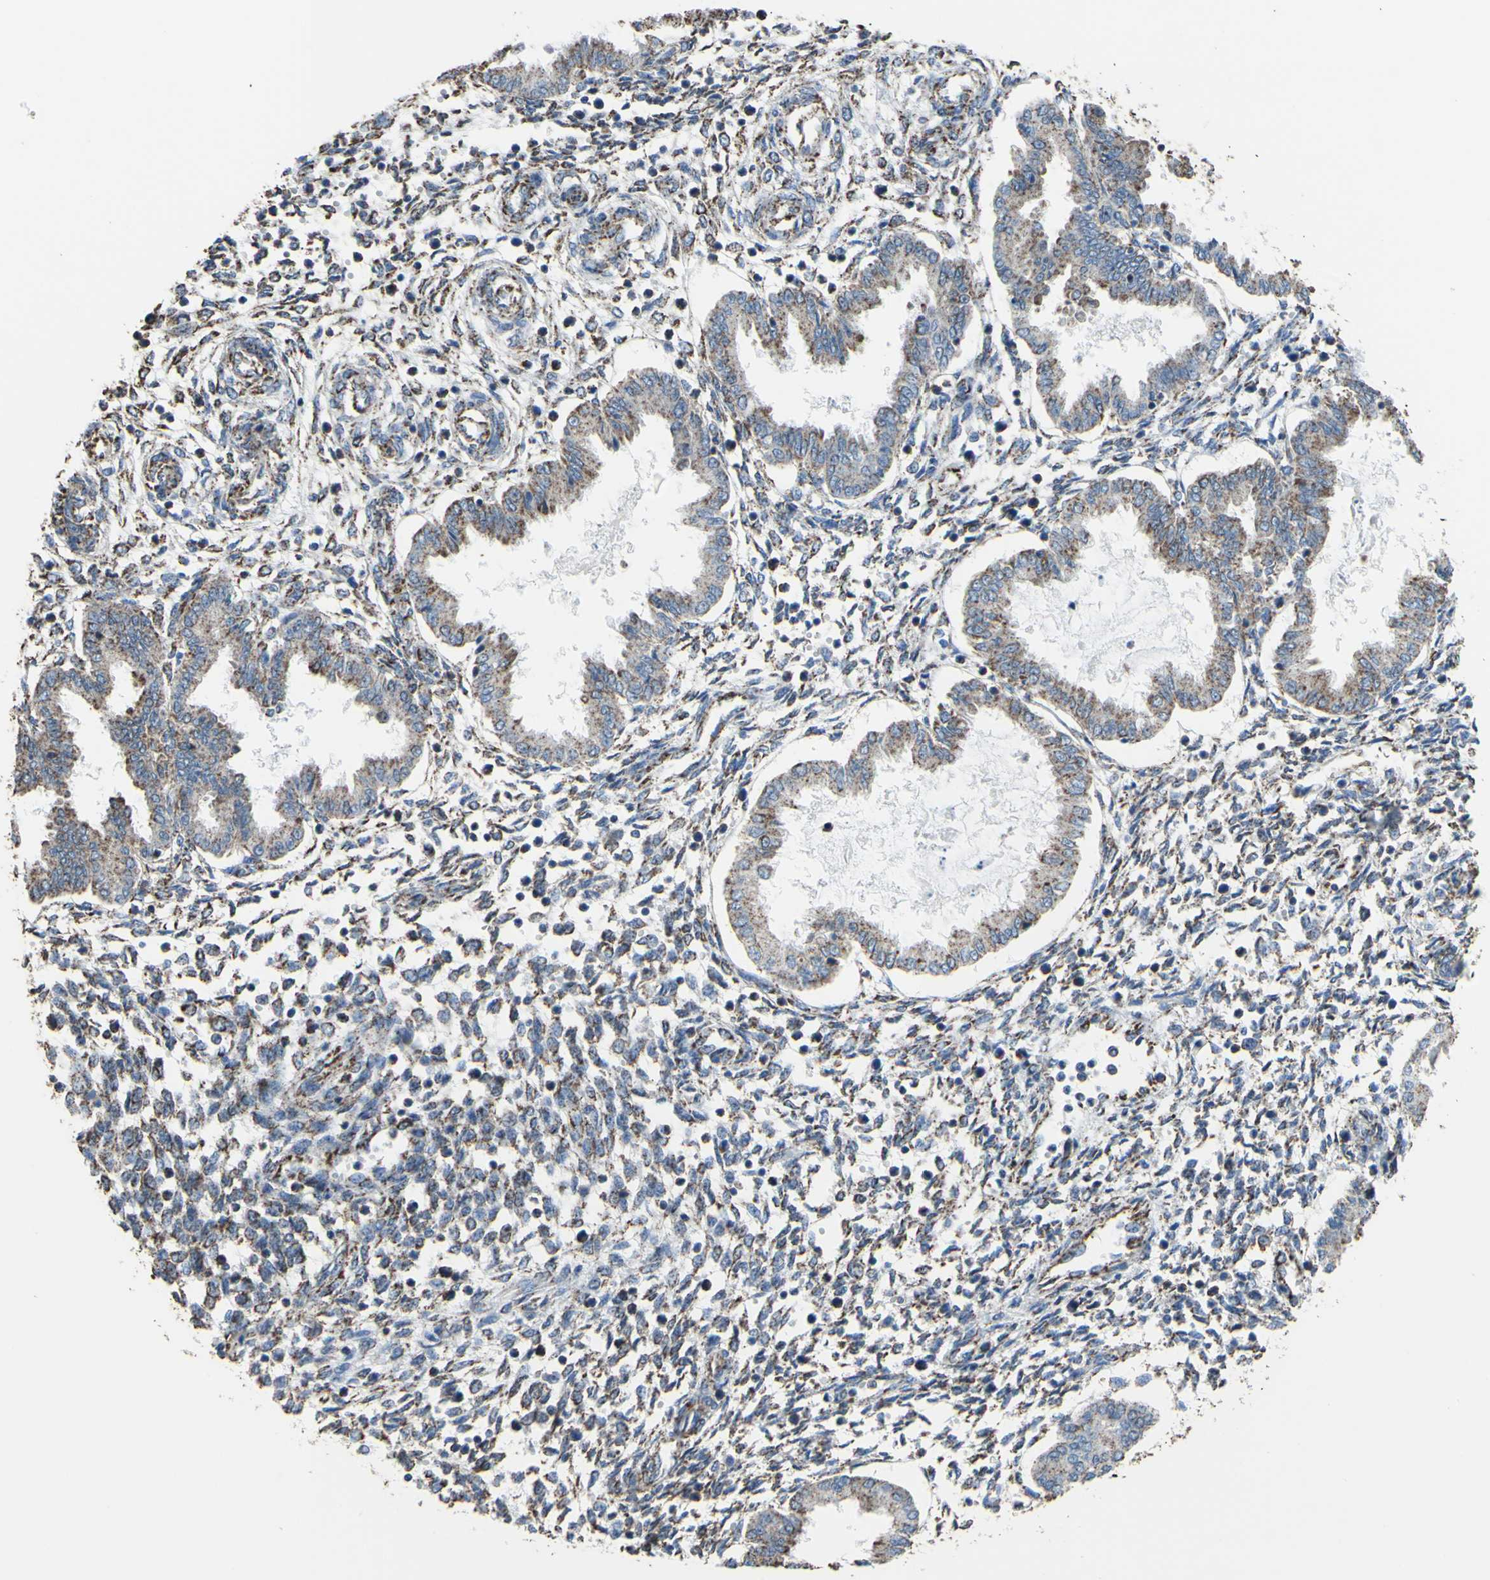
{"staining": {"intensity": "weak", "quantity": "25%-75%", "location": "cytoplasmic/membranous"}, "tissue": "endometrium", "cell_type": "Cells in endometrial stroma", "image_type": "normal", "snomed": [{"axis": "morphology", "description": "Normal tissue, NOS"}, {"axis": "topography", "description": "Endometrium"}], "caption": "The histopathology image shows immunohistochemical staining of benign endometrium. There is weak cytoplasmic/membranous staining is appreciated in about 25%-75% of cells in endometrial stroma.", "gene": "CMKLR2", "patient": {"sex": "female", "age": 33}}